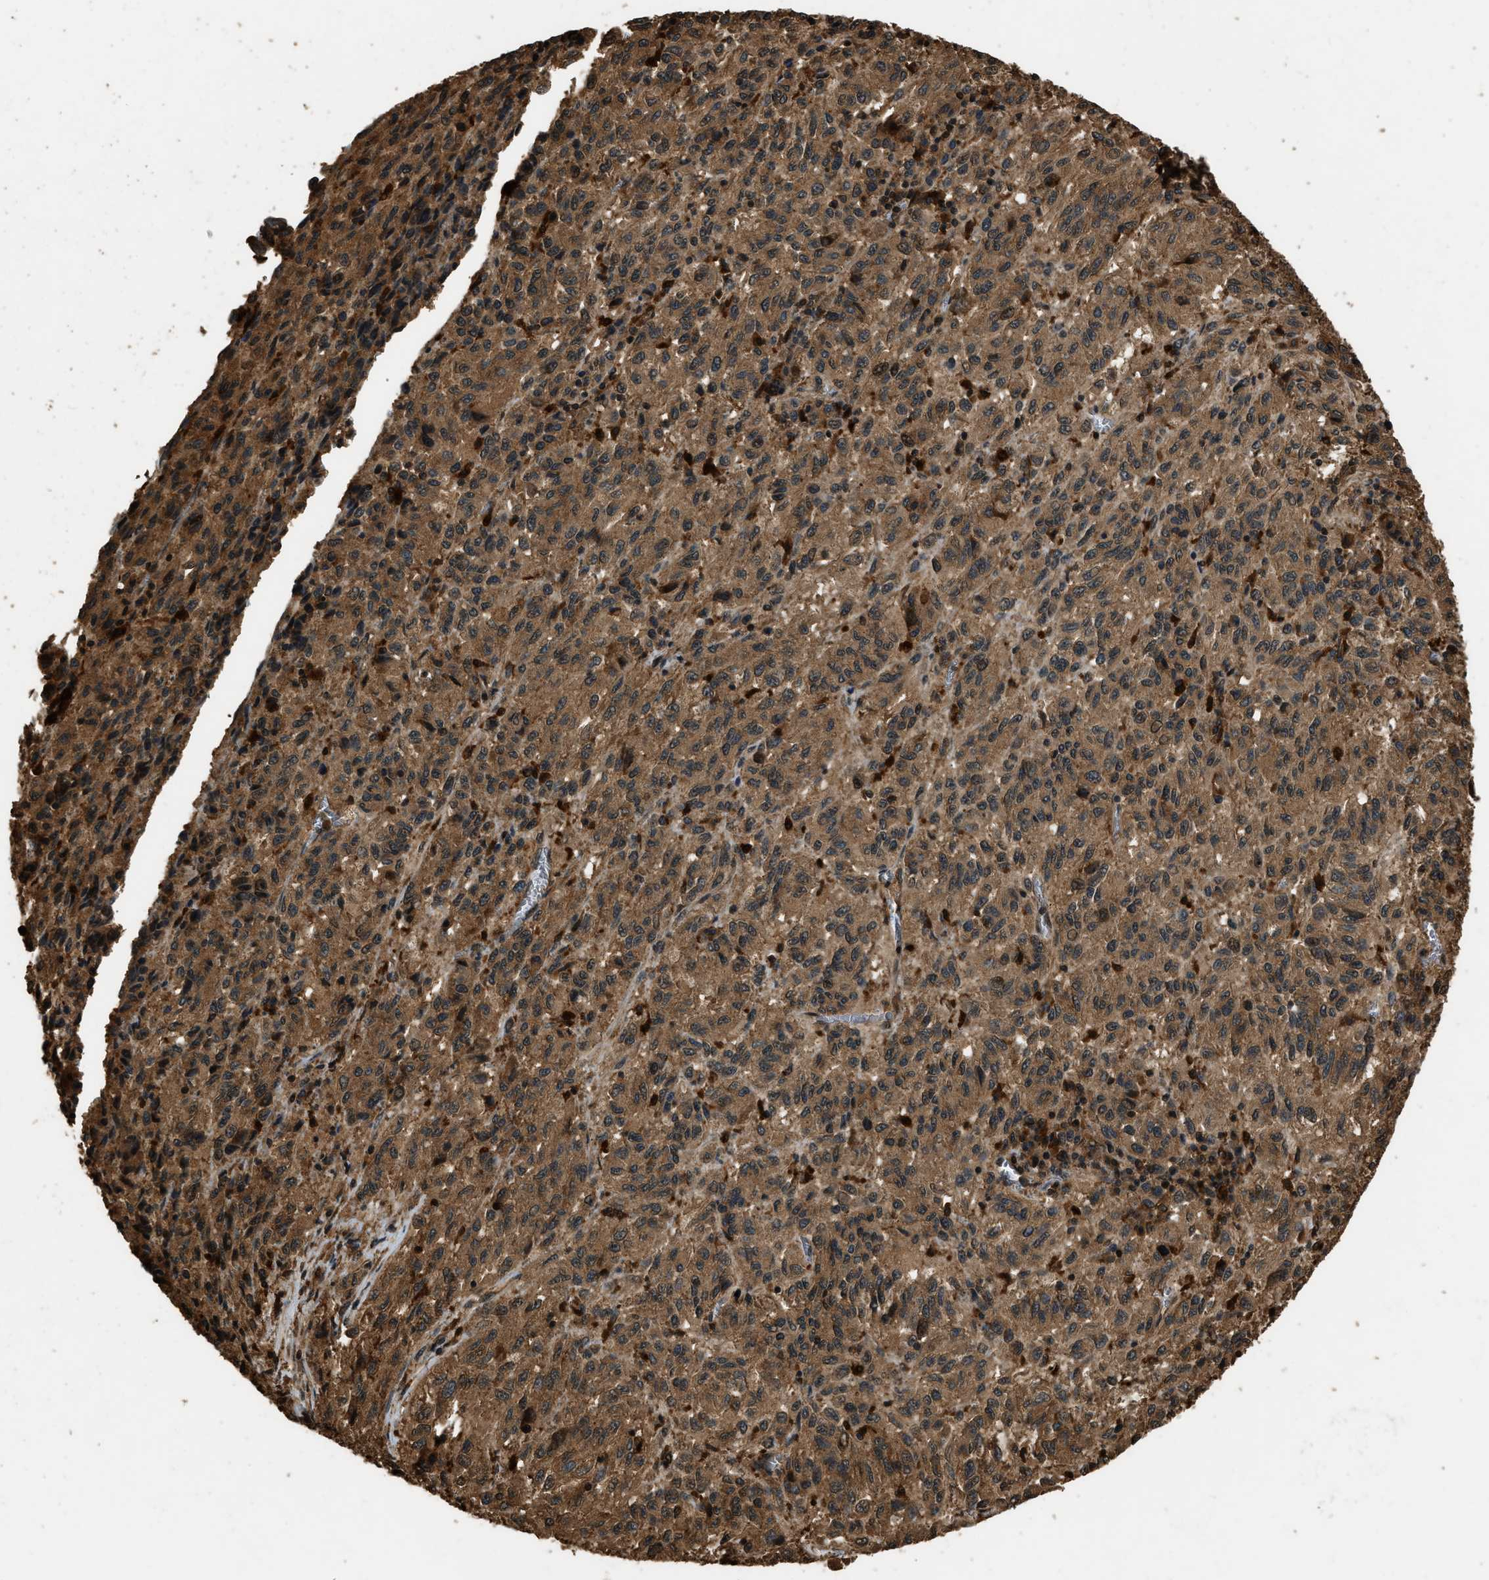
{"staining": {"intensity": "moderate", "quantity": ">75%", "location": "cytoplasmic/membranous"}, "tissue": "melanoma", "cell_type": "Tumor cells", "image_type": "cancer", "snomed": [{"axis": "morphology", "description": "Malignant melanoma, Metastatic site"}, {"axis": "topography", "description": "Lung"}], "caption": "DAB (3,3'-diaminobenzidine) immunohistochemical staining of malignant melanoma (metastatic site) displays moderate cytoplasmic/membranous protein expression in approximately >75% of tumor cells.", "gene": "RAP2A", "patient": {"sex": "male", "age": 64}}